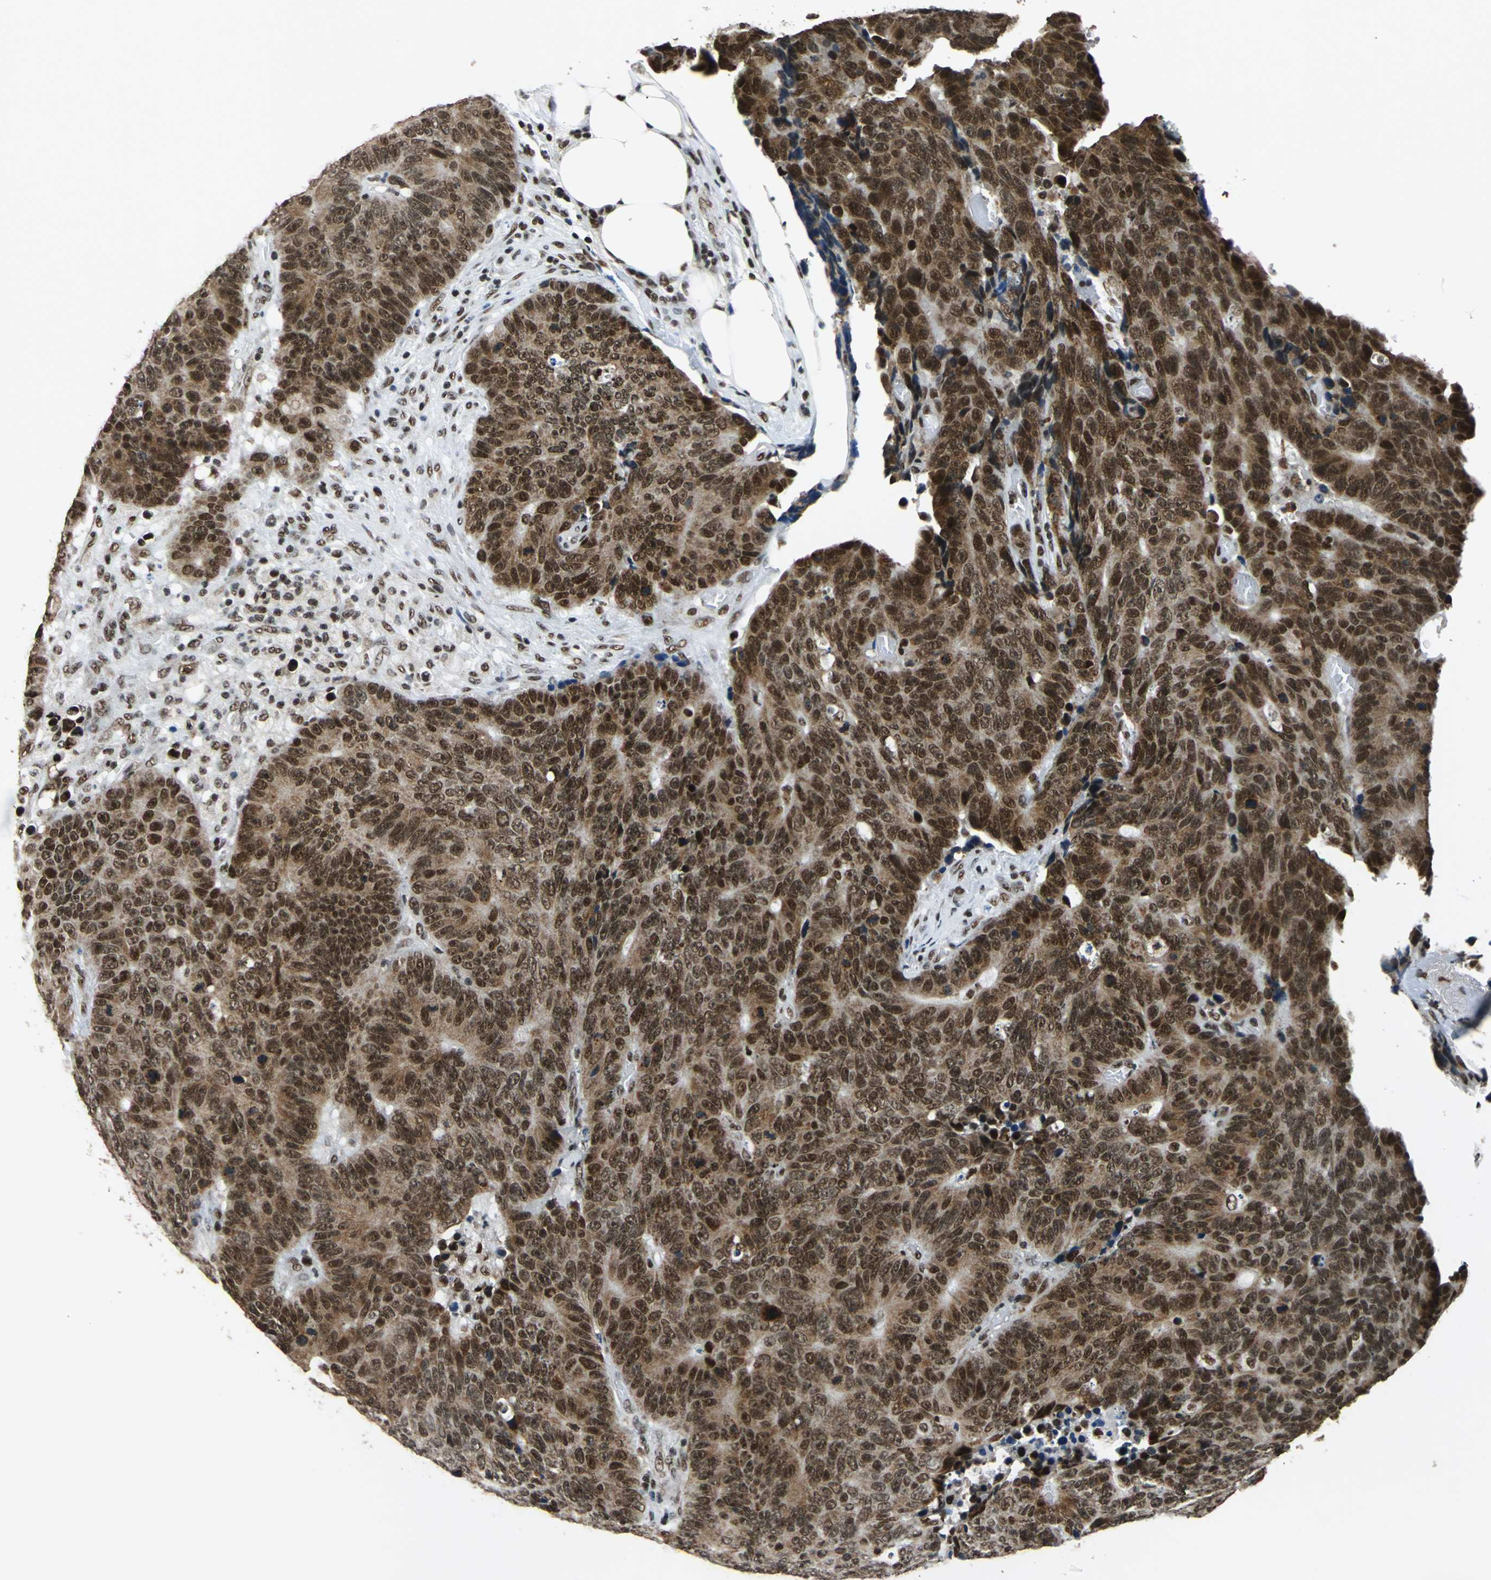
{"staining": {"intensity": "strong", "quantity": ">75%", "location": "cytoplasmic/membranous,nuclear"}, "tissue": "colorectal cancer", "cell_type": "Tumor cells", "image_type": "cancer", "snomed": [{"axis": "morphology", "description": "Adenocarcinoma, NOS"}, {"axis": "topography", "description": "Colon"}], "caption": "Immunohistochemical staining of colorectal cancer exhibits high levels of strong cytoplasmic/membranous and nuclear protein positivity in approximately >75% of tumor cells. (Stains: DAB (3,3'-diaminobenzidine) in brown, nuclei in blue, Microscopy: brightfield microscopy at high magnification).", "gene": "BCLAF1", "patient": {"sex": "female", "age": 86}}